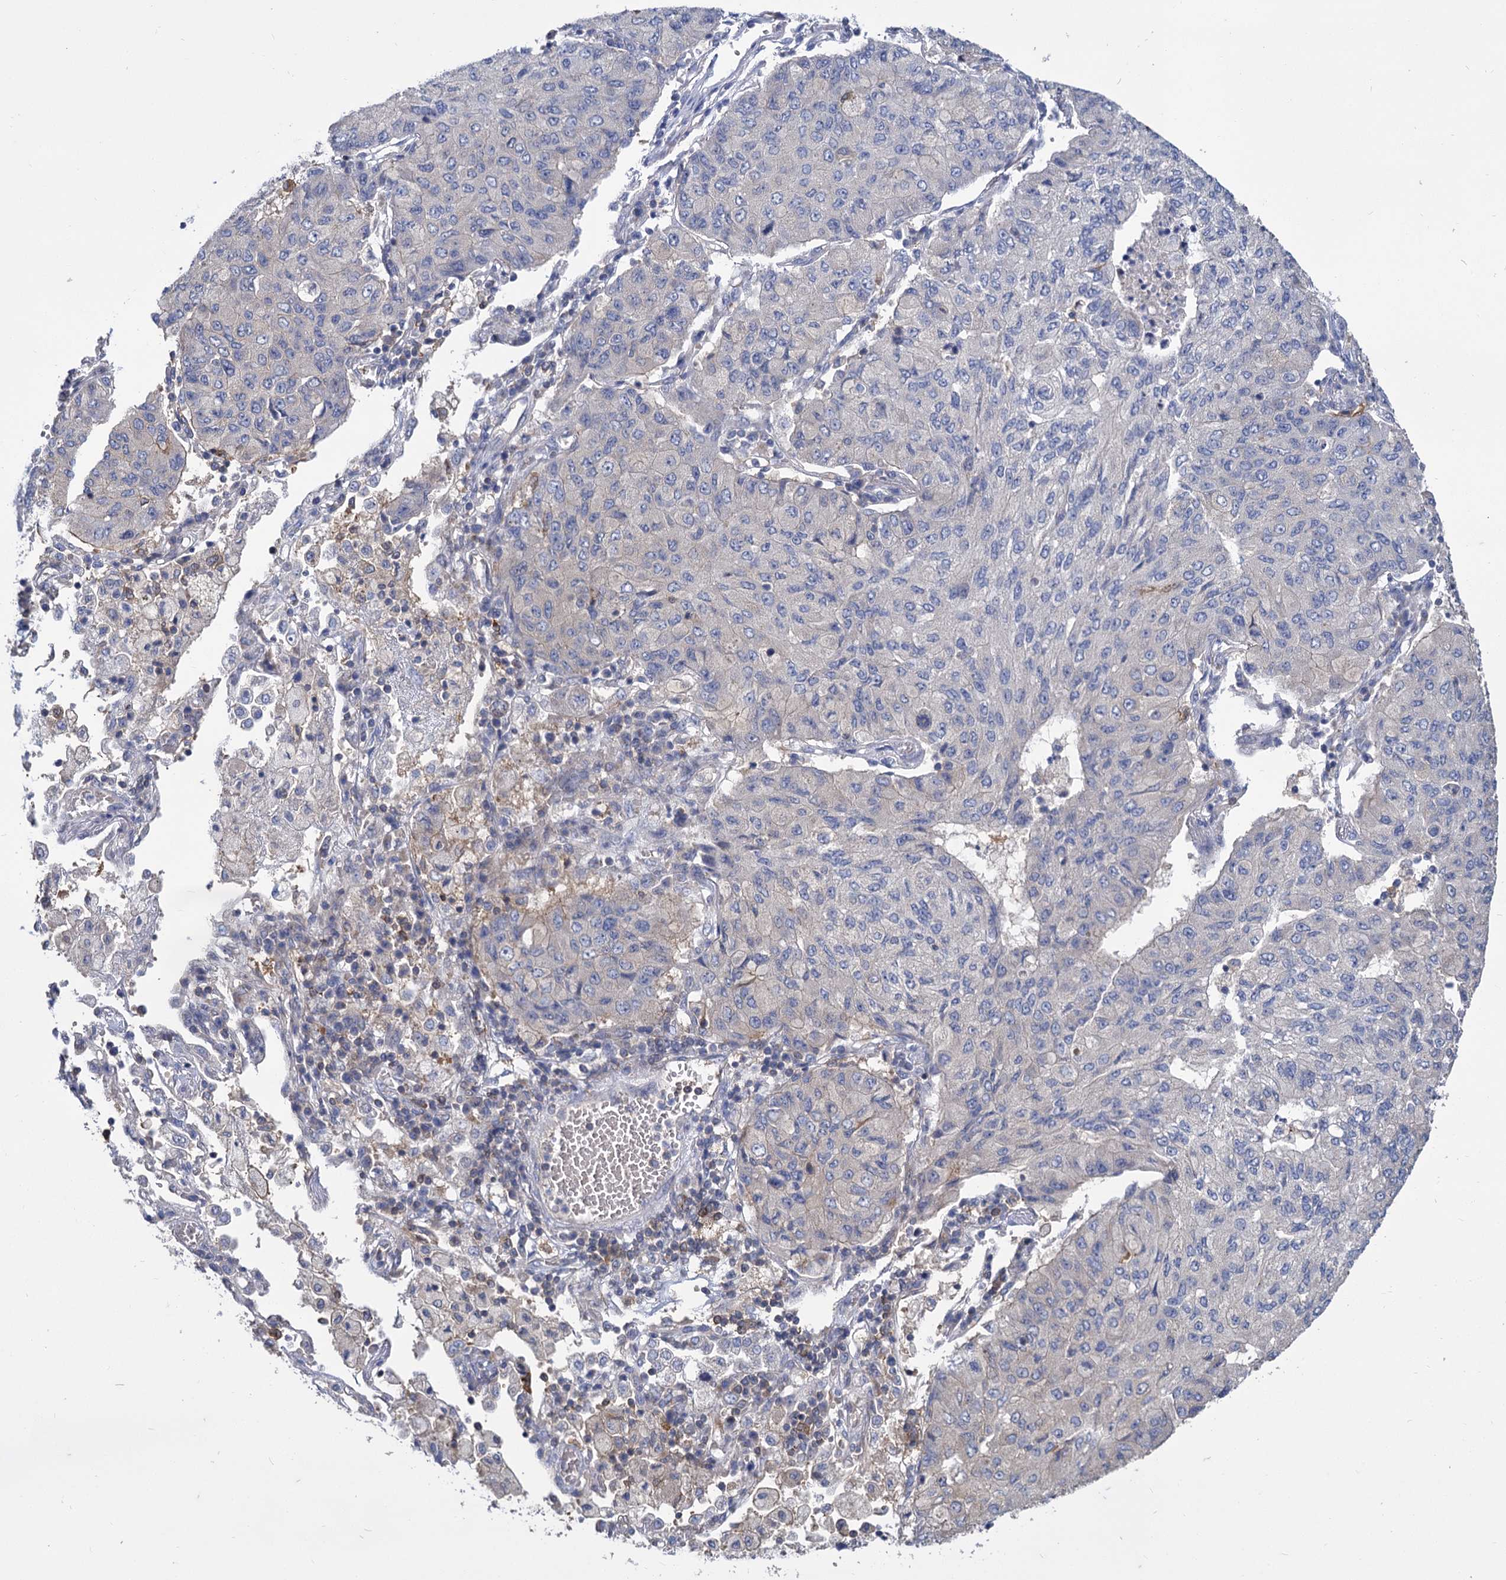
{"staining": {"intensity": "negative", "quantity": "none", "location": "none"}, "tissue": "lung cancer", "cell_type": "Tumor cells", "image_type": "cancer", "snomed": [{"axis": "morphology", "description": "Squamous cell carcinoma, NOS"}, {"axis": "topography", "description": "Lung"}], "caption": "DAB (3,3'-diaminobenzidine) immunohistochemical staining of human squamous cell carcinoma (lung) shows no significant positivity in tumor cells. (Brightfield microscopy of DAB immunohistochemistry at high magnification).", "gene": "GCLC", "patient": {"sex": "male", "age": 74}}